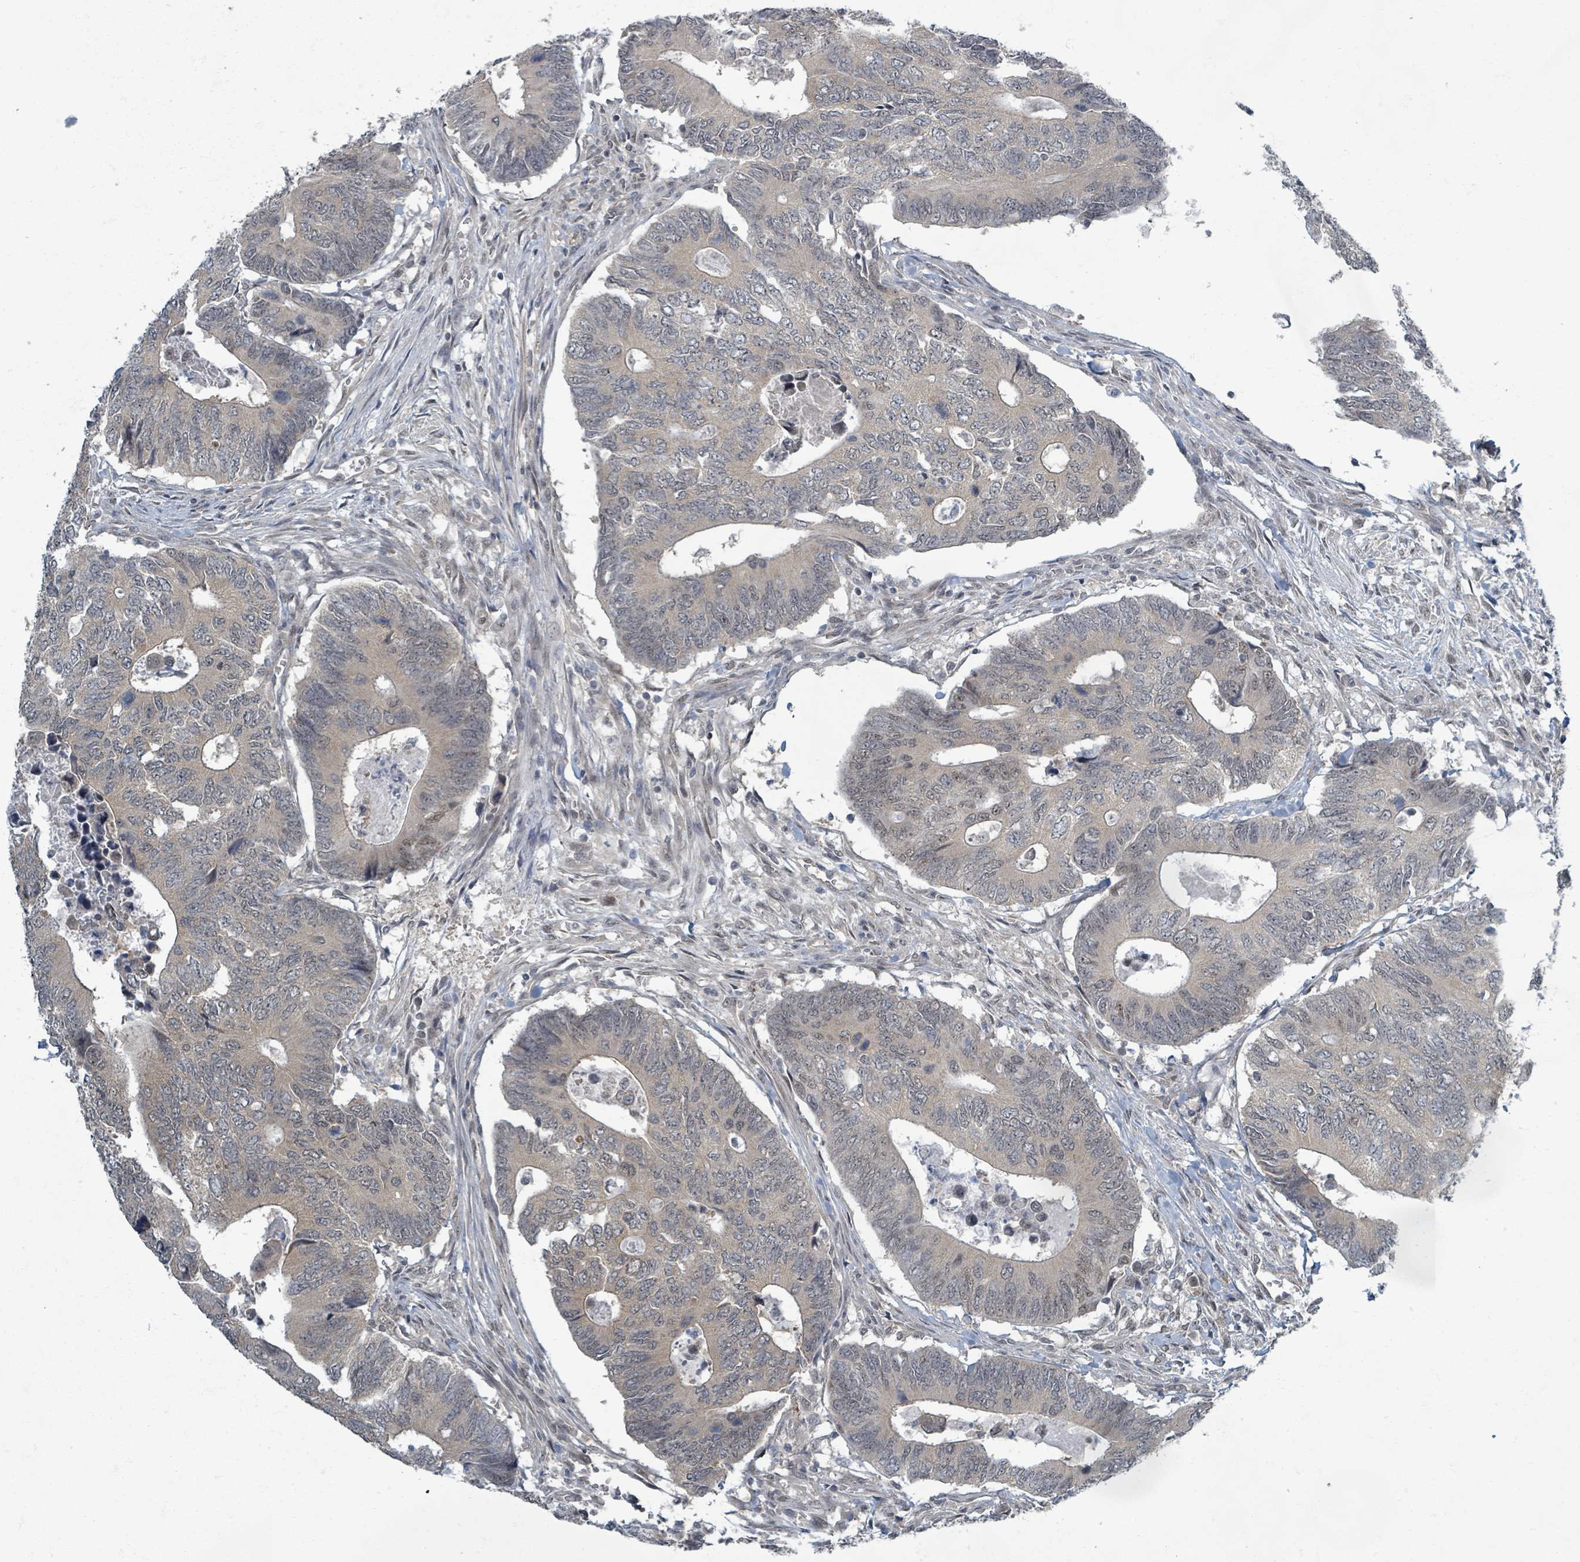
{"staining": {"intensity": "weak", "quantity": "<25%", "location": "nuclear"}, "tissue": "colorectal cancer", "cell_type": "Tumor cells", "image_type": "cancer", "snomed": [{"axis": "morphology", "description": "Adenocarcinoma, NOS"}, {"axis": "topography", "description": "Colon"}], "caption": "Protein analysis of colorectal cancer (adenocarcinoma) exhibits no significant staining in tumor cells. The staining was performed using DAB (3,3'-diaminobenzidine) to visualize the protein expression in brown, while the nuclei were stained in blue with hematoxylin (Magnification: 20x).", "gene": "INTS15", "patient": {"sex": "male", "age": 87}}